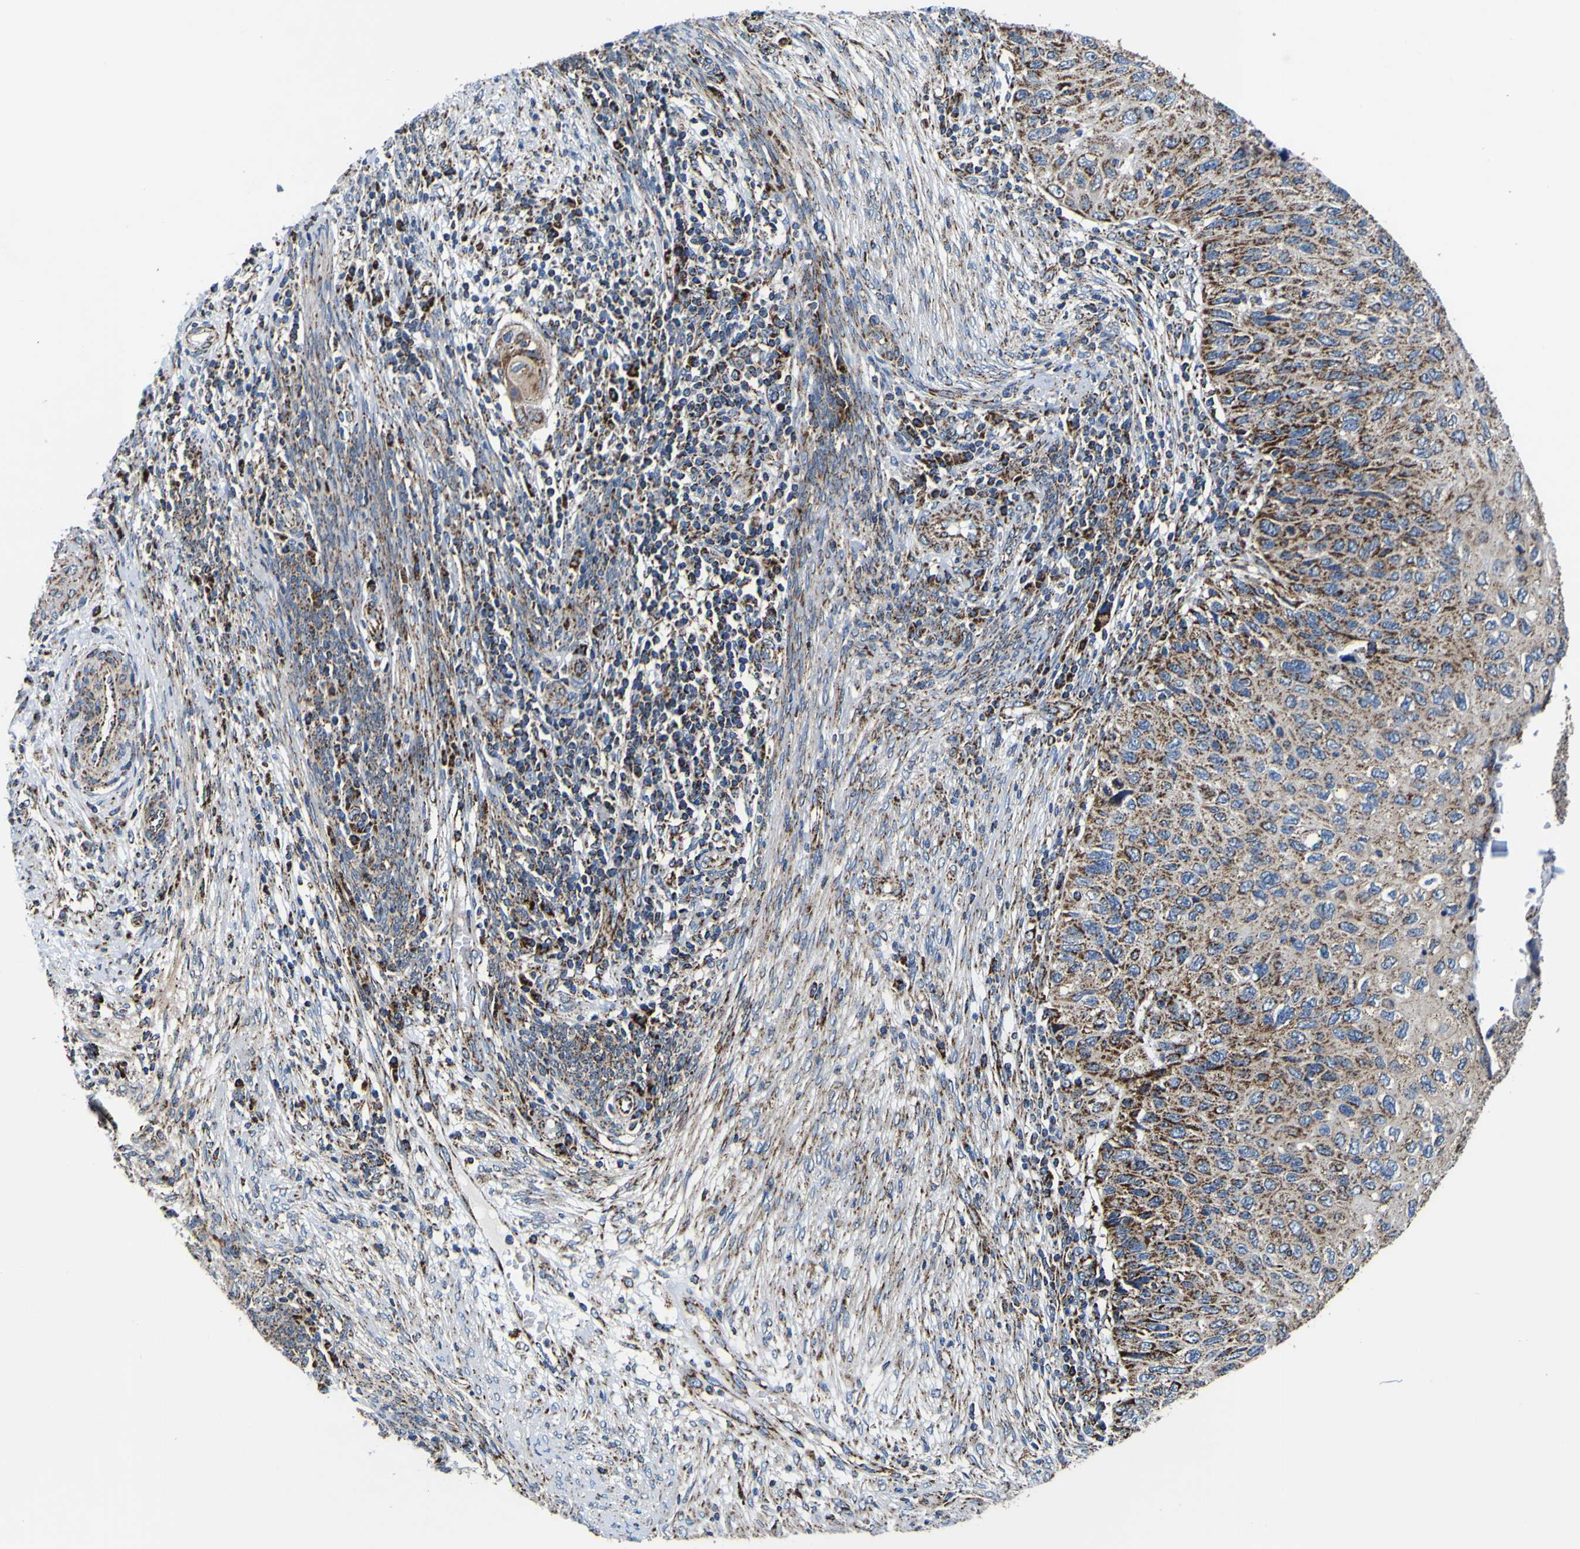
{"staining": {"intensity": "strong", "quantity": ">75%", "location": "cytoplasmic/membranous"}, "tissue": "cervical cancer", "cell_type": "Tumor cells", "image_type": "cancer", "snomed": [{"axis": "morphology", "description": "Squamous cell carcinoma, NOS"}, {"axis": "topography", "description": "Cervix"}], "caption": "Strong cytoplasmic/membranous staining is seen in about >75% of tumor cells in cervical cancer (squamous cell carcinoma).", "gene": "PTRH2", "patient": {"sex": "female", "age": 70}}